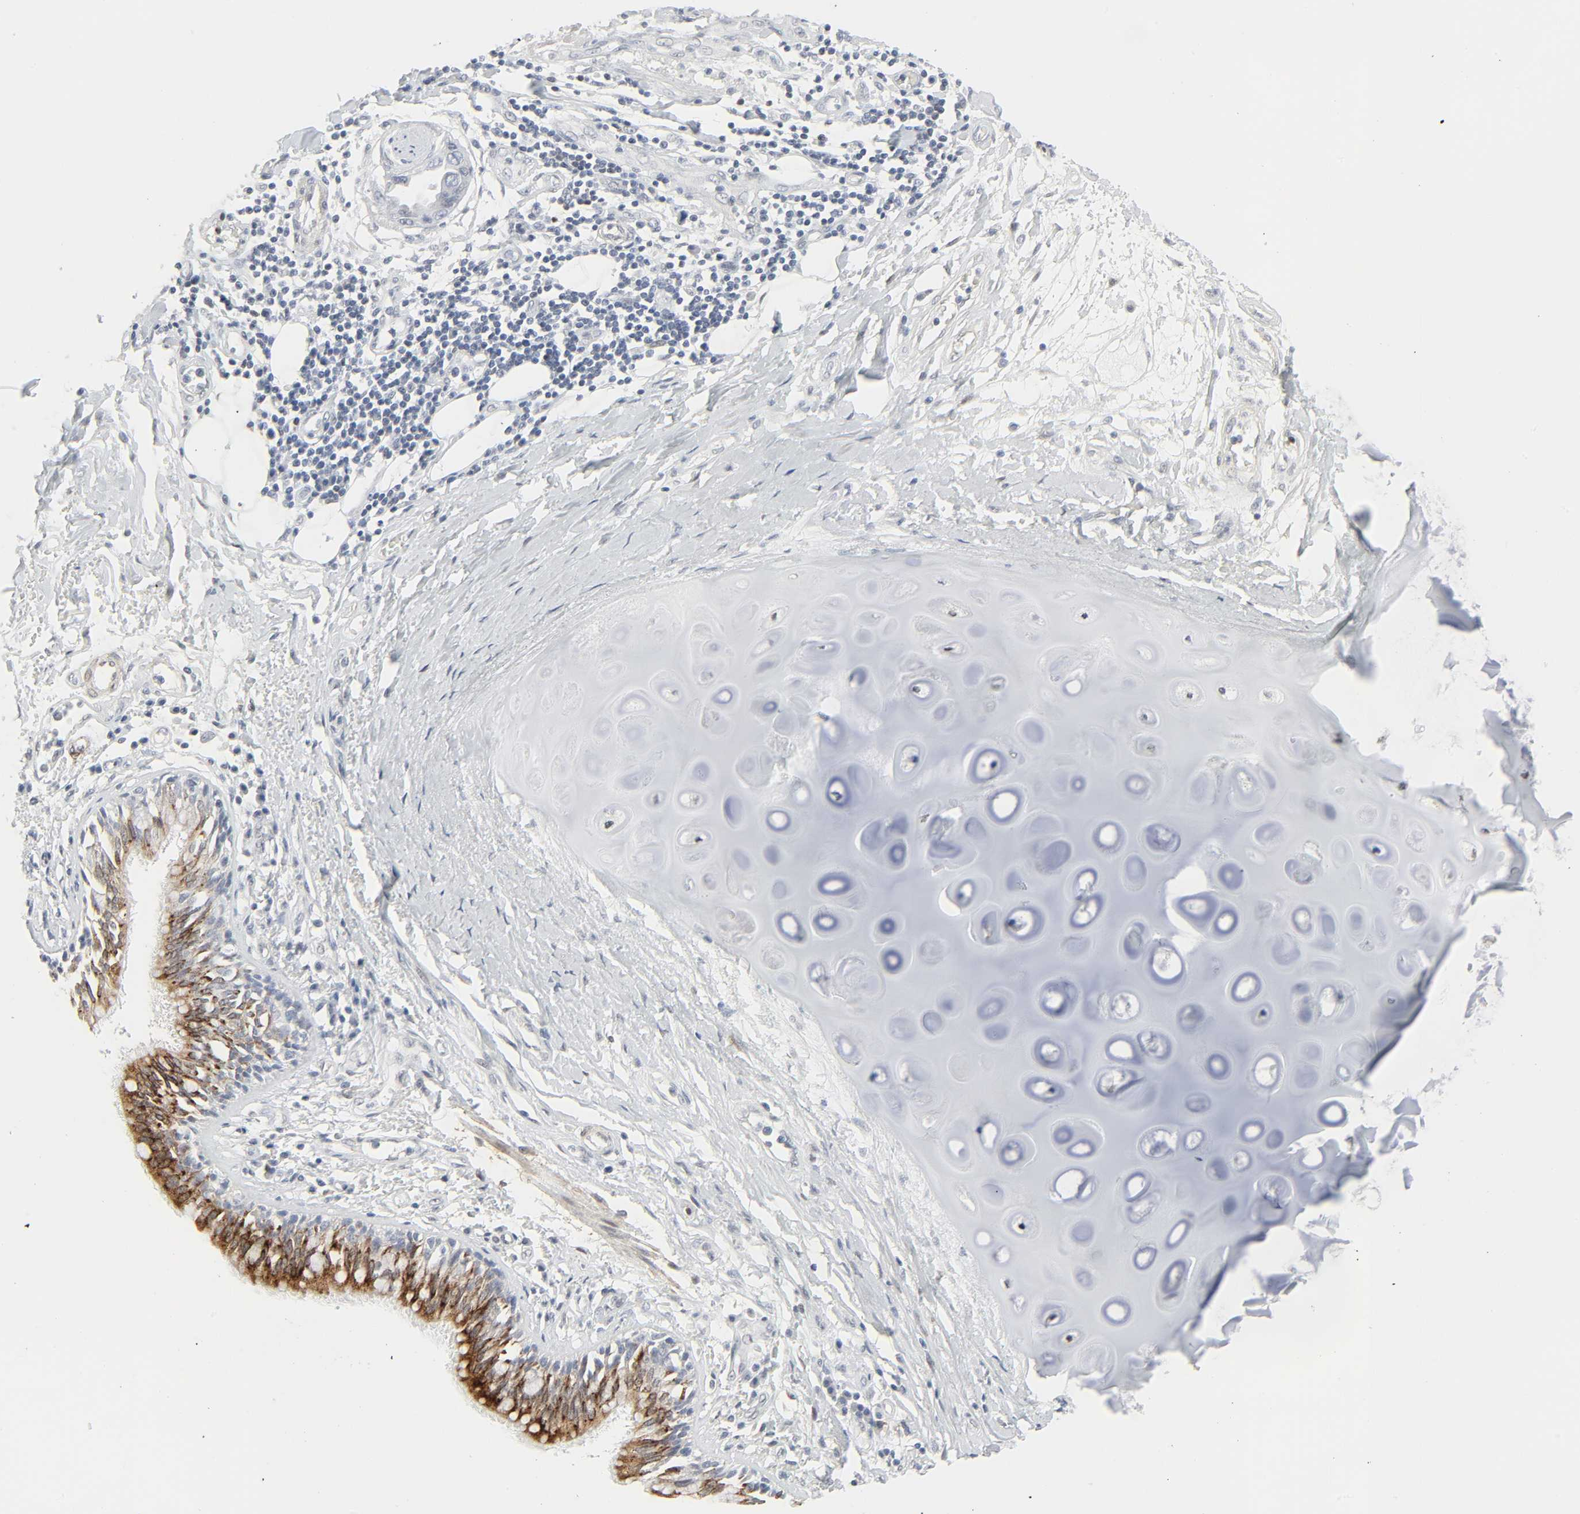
{"staining": {"intensity": "negative", "quantity": "none", "location": "none"}, "tissue": "lung cancer", "cell_type": "Tumor cells", "image_type": "cancer", "snomed": [{"axis": "morphology", "description": "Adenocarcinoma, NOS"}, {"axis": "topography", "description": "Lymph node"}, {"axis": "topography", "description": "Lung"}], "caption": "This is an immunohistochemistry image of human lung adenocarcinoma. There is no positivity in tumor cells.", "gene": "ZBTB16", "patient": {"sex": "male", "age": 64}}